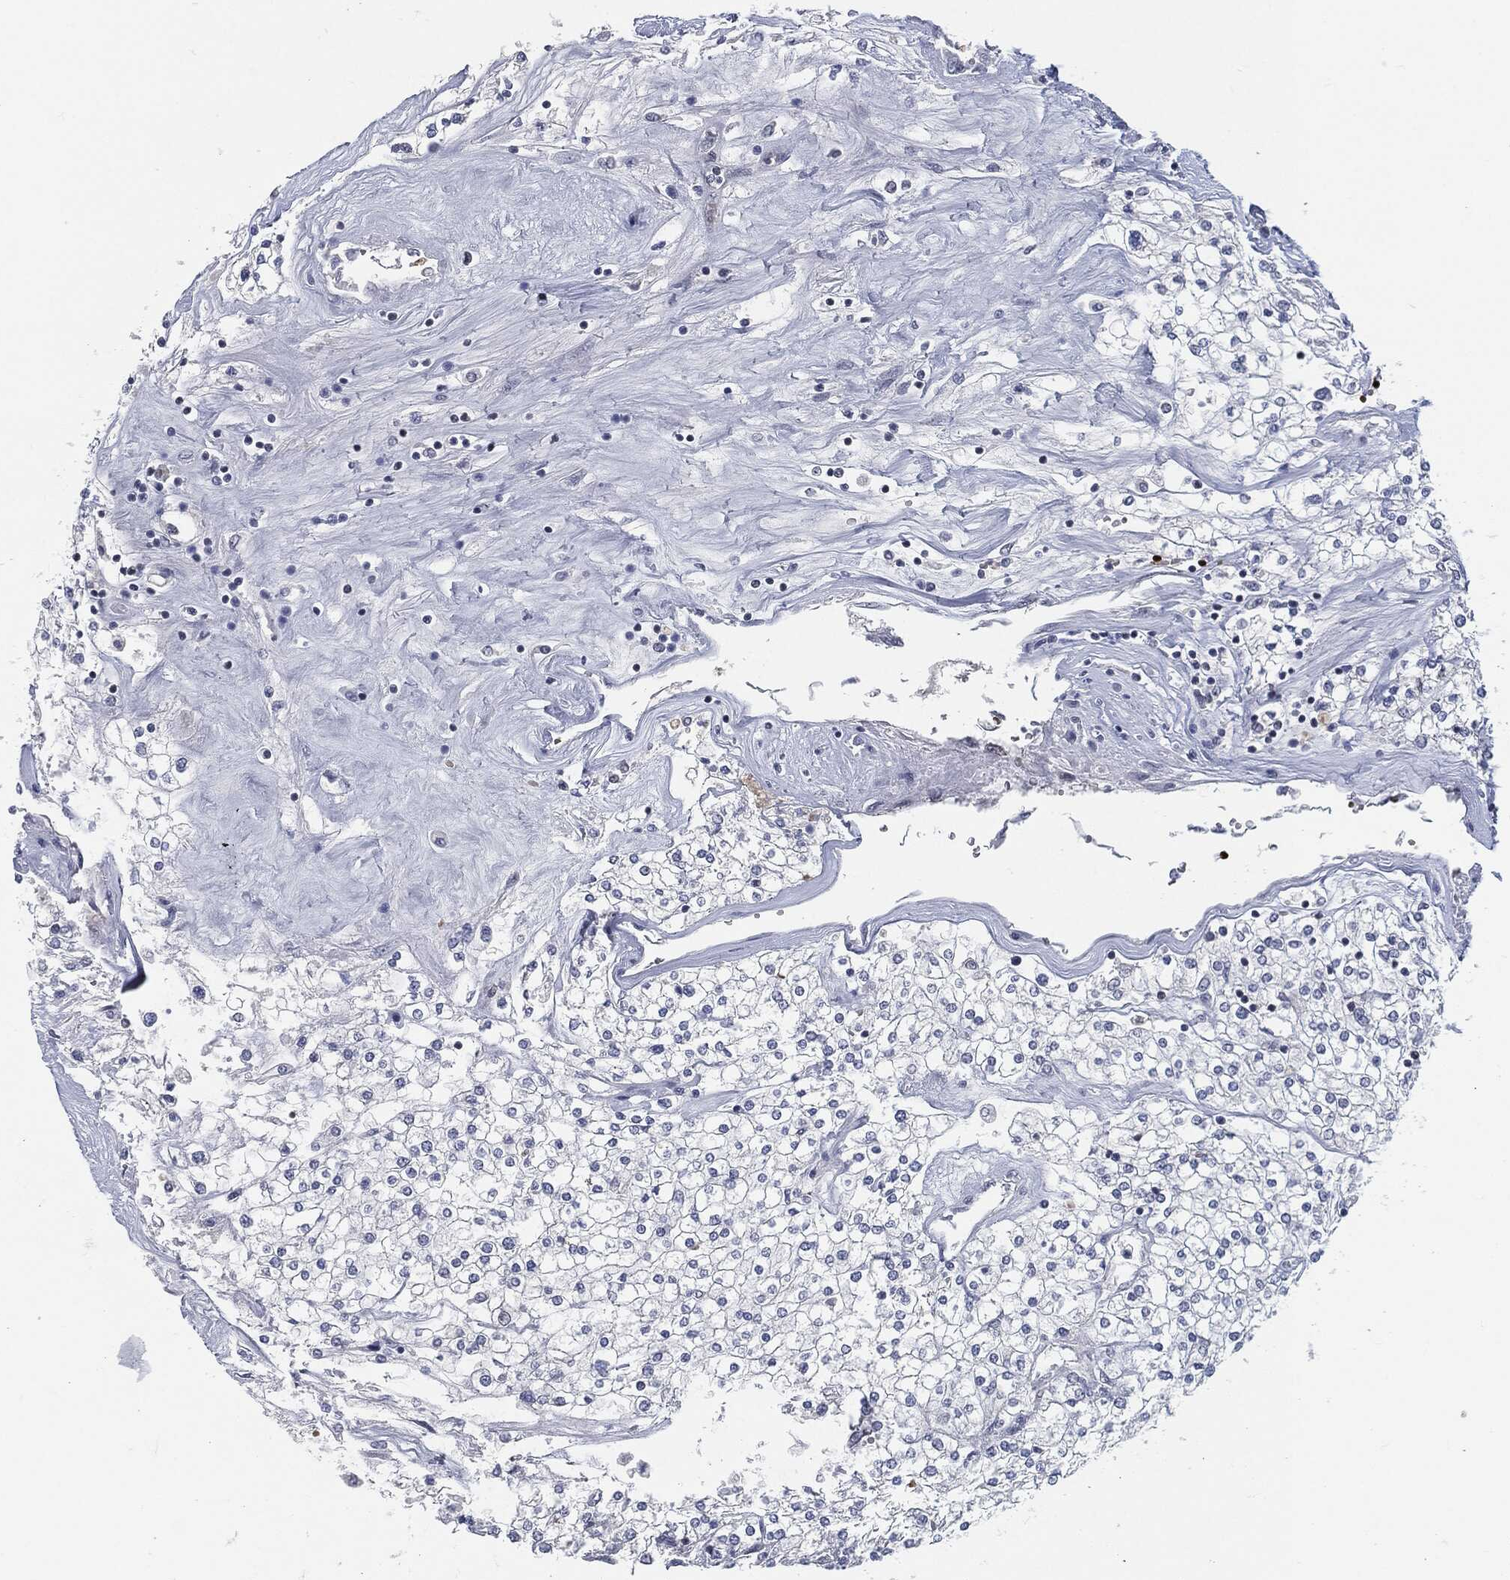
{"staining": {"intensity": "negative", "quantity": "none", "location": "none"}, "tissue": "renal cancer", "cell_type": "Tumor cells", "image_type": "cancer", "snomed": [{"axis": "morphology", "description": "Adenocarcinoma, NOS"}, {"axis": "topography", "description": "Kidney"}], "caption": "Human renal cancer (adenocarcinoma) stained for a protein using immunohistochemistry exhibits no positivity in tumor cells.", "gene": "ANXA1", "patient": {"sex": "male", "age": 80}}